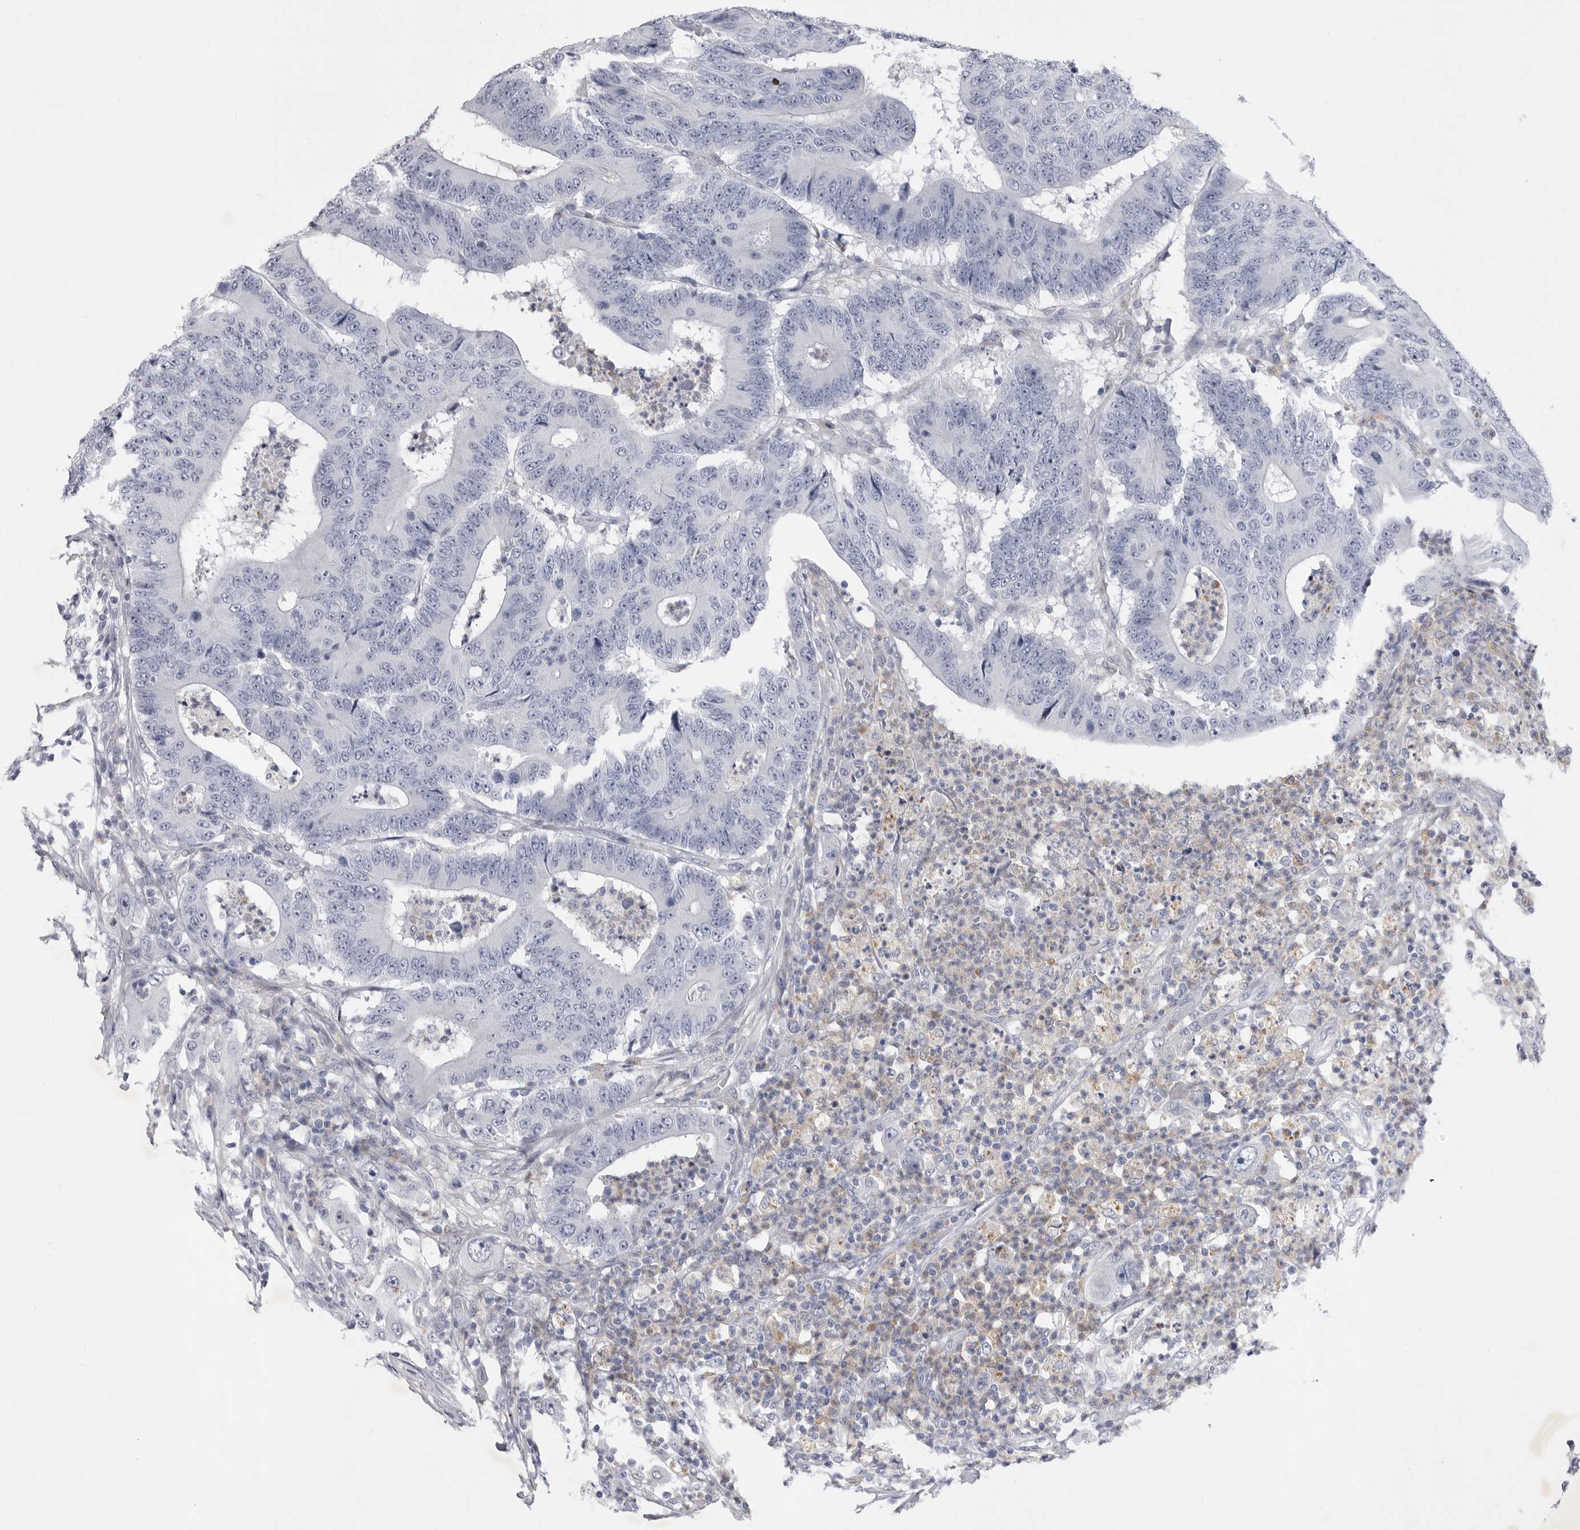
{"staining": {"intensity": "negative", "quantity": "none", "location": "none"}, "tissue": "colorectal cancer", "cell_type": "Tumor cells", "image_type": "cancer", "snomed": [{"axis": "morphology", "description": "Adenocarcinoma, NOS"}, {"axis": "topography", "description": "Colon"}], "caption": "Photomicrograph shows no significant protein positivity in tumor cells of colorectal cancer.", "gene": "SIGLEC10", "patient": {"sex": "male", "age": 83}}